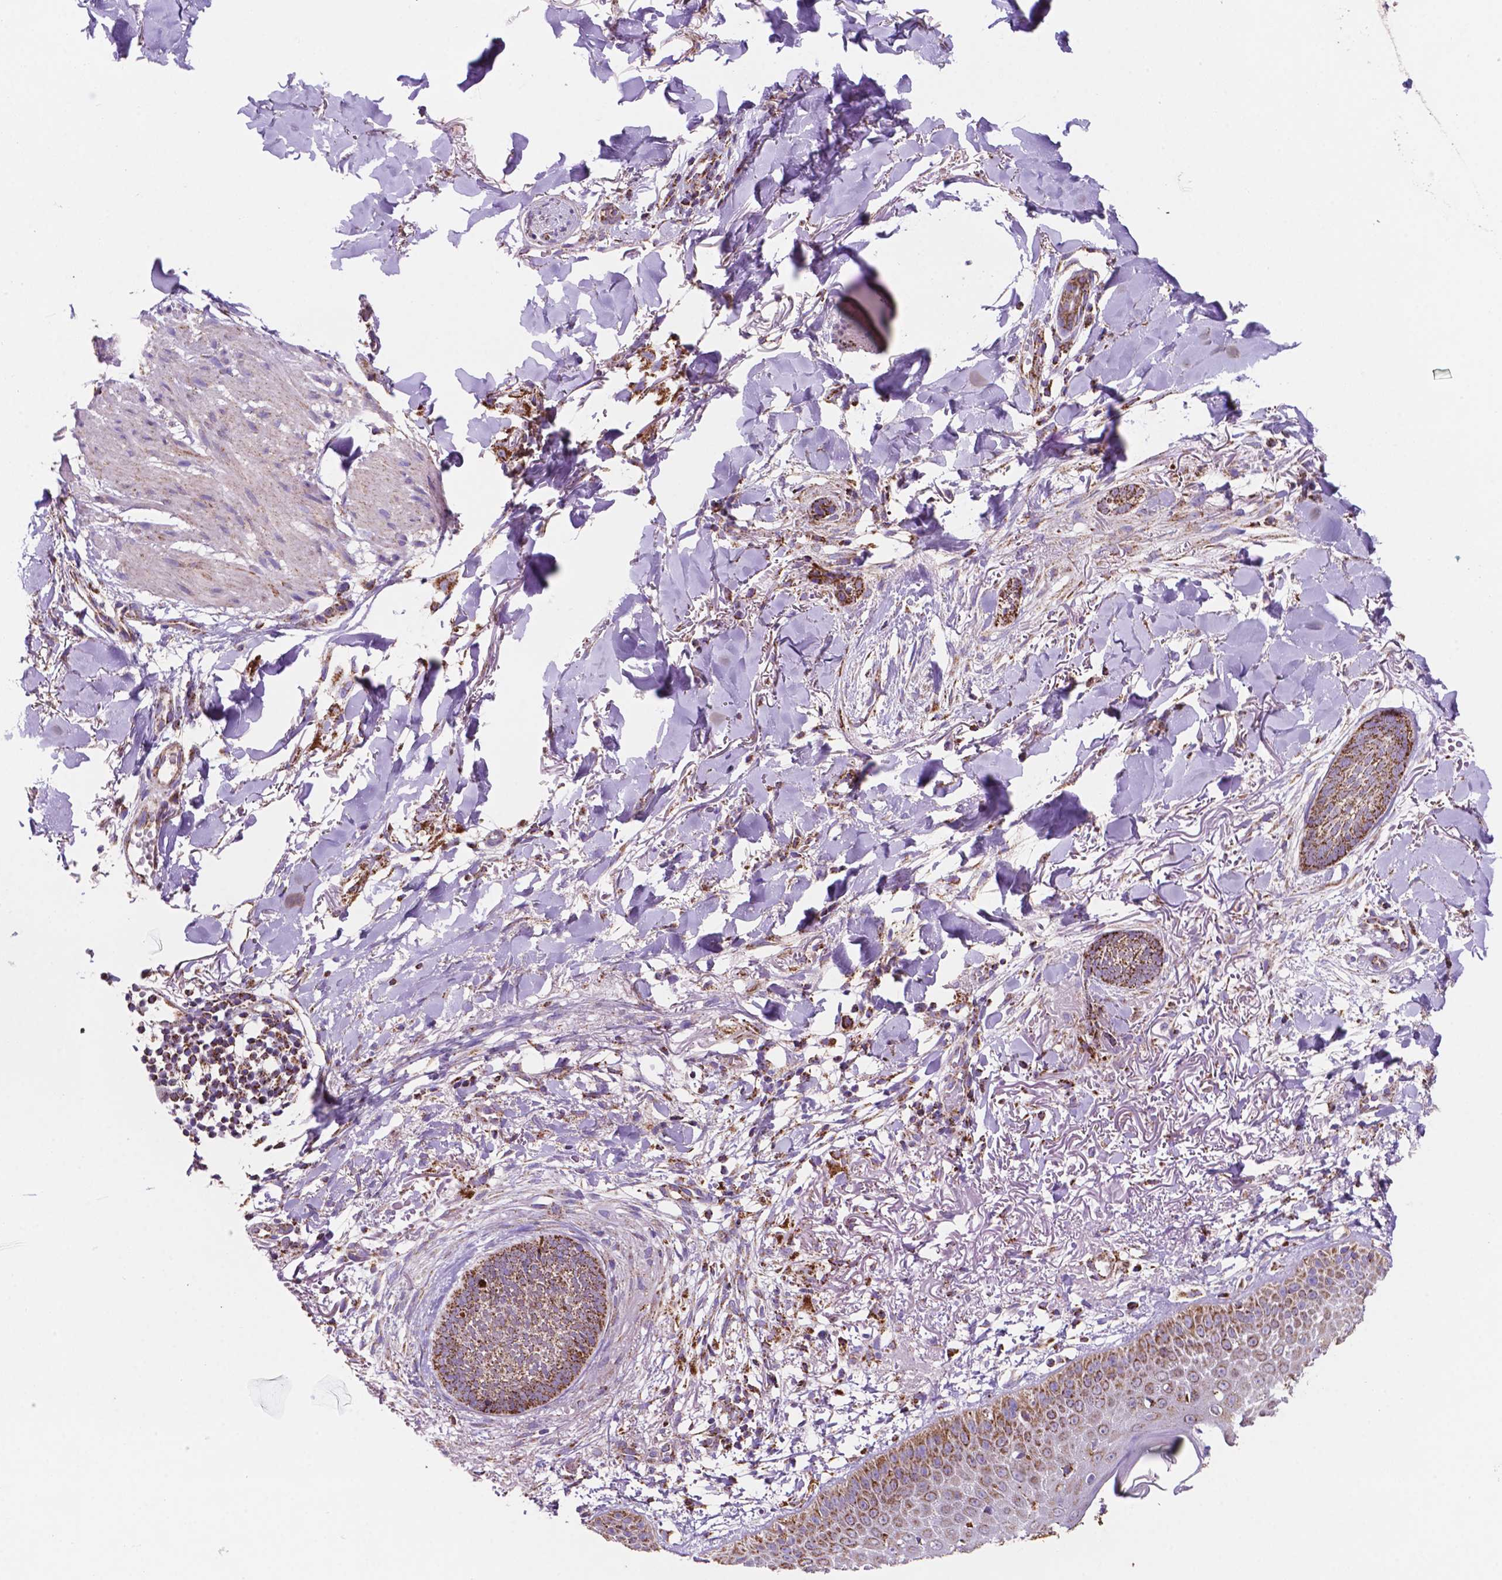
{"staining": {"intensity": "strong", "quantity": ">75%", "location": "cytoplasmic/membranous"}, "tissue": "skin cancer", "cell_type": "Tumor cells", "image_type": "cancer", "snomed": [{"axis": "morphology", "description": "Normal tissue, NOS"}, {"axis": "morphology", "description": "Basal cell carcinoma"}, {"axis": "topography", "description": "Skin"}], "caption": "About >75% of tumor cells in skin cancer show strong cytoplasmic/membranous protein staining as visualized by brown immunohistochemical staining.", "gene": "HSPD1", "patient": {"sex": "male", "age": 84}}